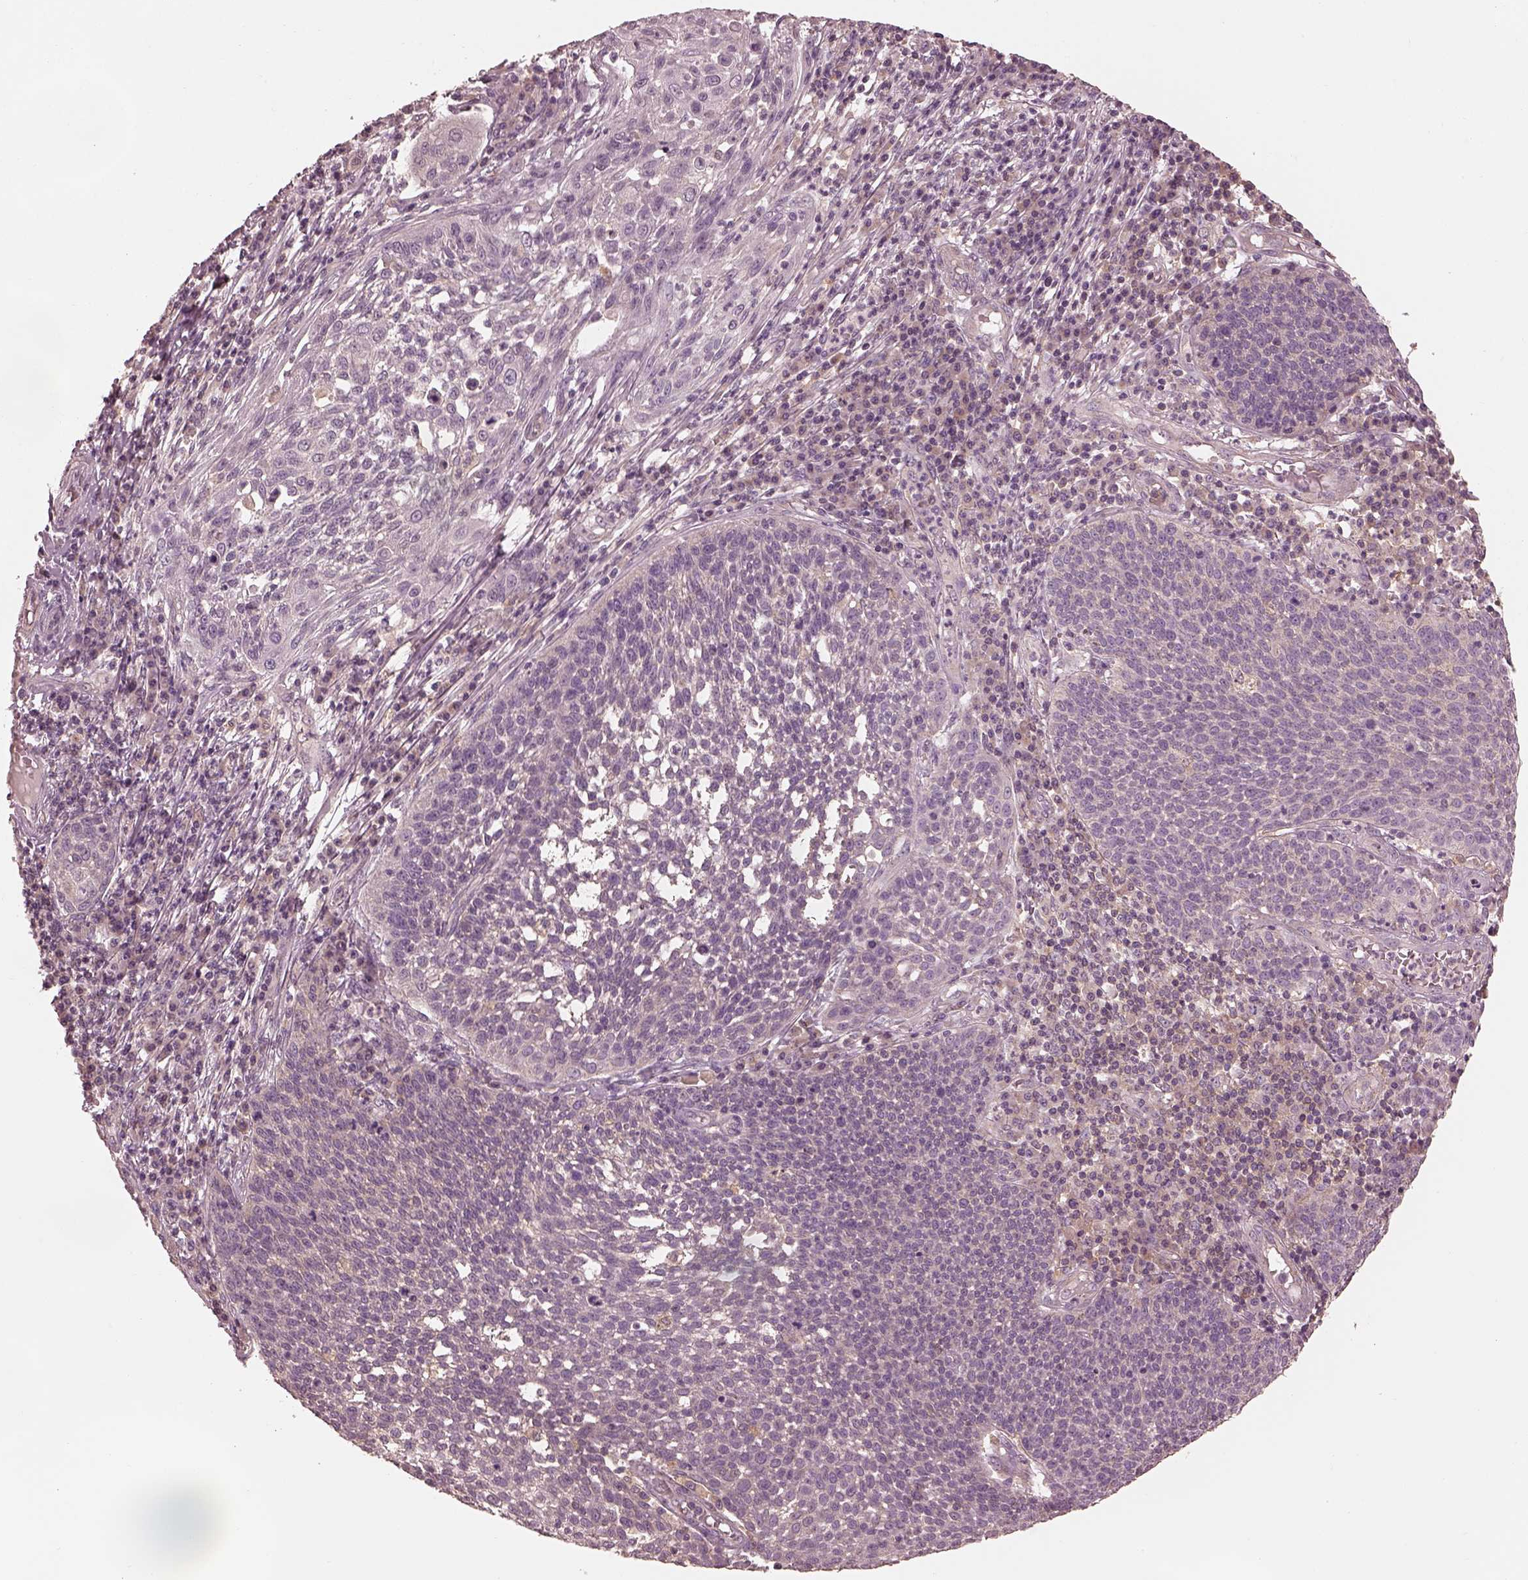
{"staining": {"intensity": "negative", "quantity": "none", "location": "none"}, "tissue": "cervical cancer", "cell_type": "Tumor cells", "image_type": "cancer", "snomed": [{"axis": "morphology", "description": "Squamous cell carcinoma, NOS"}, {"axis": "topography", "description": "Cervix"}], "caption": "Immunohistochemical staining of human cervical cancer (squamous cell carcinoma) exhibits no significant expression in tumor cells.", "gene": "PRKACG", "patient": {"sex": "female", "age": 34}}